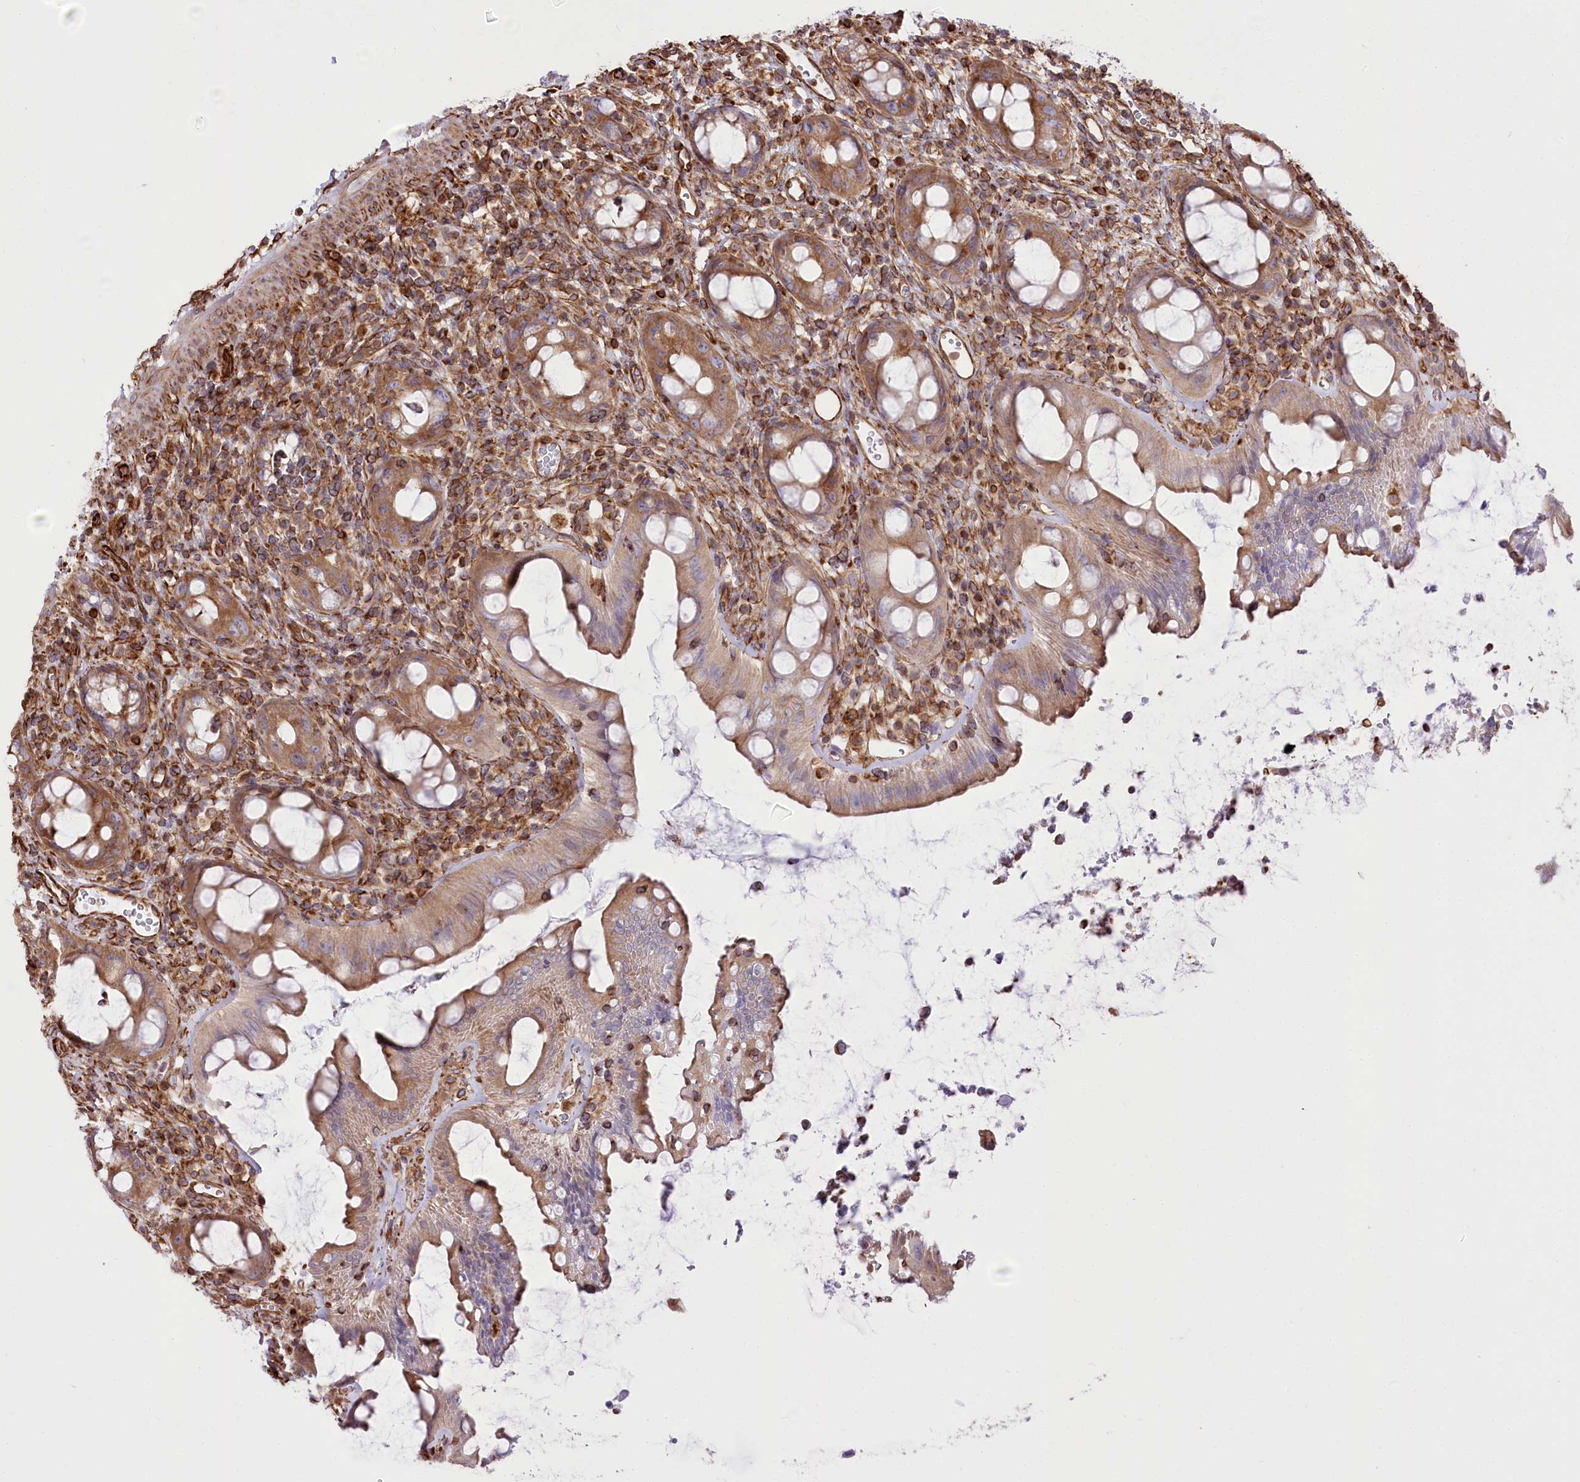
{"staining": {"intensity": "moderate", "quantity": ">75%", "location": "cytoplasmic/membranous"}, "tissue": "rectum", "cell_type": "Glandular cells", "image_type": "normal", "snomed": [{"axis": "morphology", "description": "Normal tissue, NOS"}, {"axis": "topography", "description": "Rectum"}], "caption": "DAB immunohistochemical staining of unremarkable human rectum demonstrates moderate cytoplasmic/membranous protein positivity in approximately >75% of glandular cells.", "gene": "TTC1", "patient": {"sex": "female", "age": 57}}